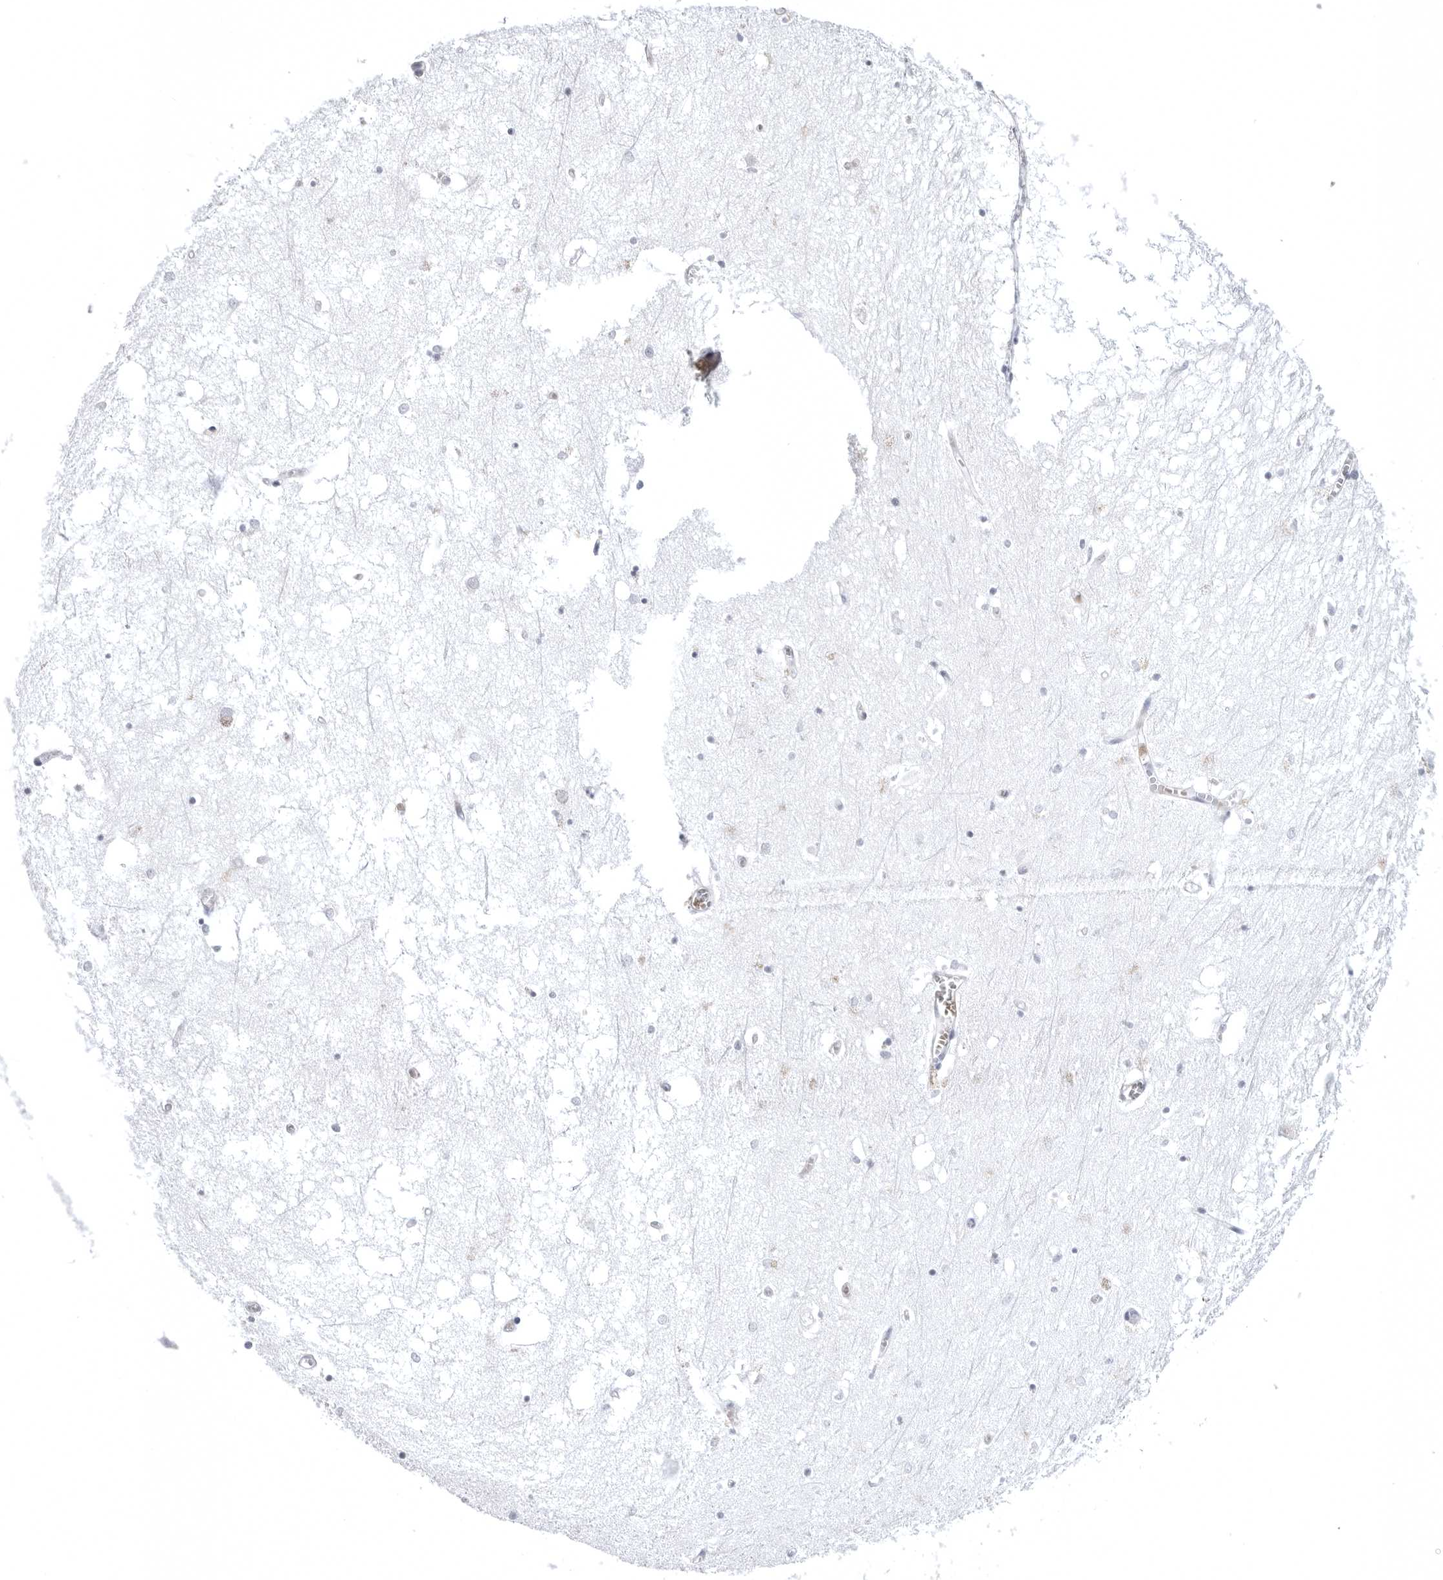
{"staining": {"intensity": "negative", "quantity": "none", "location": "none"}, "tissue": "hippocampus", "cell_type": "Glial cells", "image_type": "normal", "snomed": [{"axis": "morphology", "description": "Normal tissue, NOS"}, {"axis": "topography", "description": "Hippocampus"}], "caption": "IHC of benign human hippocampus demonstrates no positivity in glial cells.", "gene": "STAP2", "patient": {"sex": "male", "age": 70}}